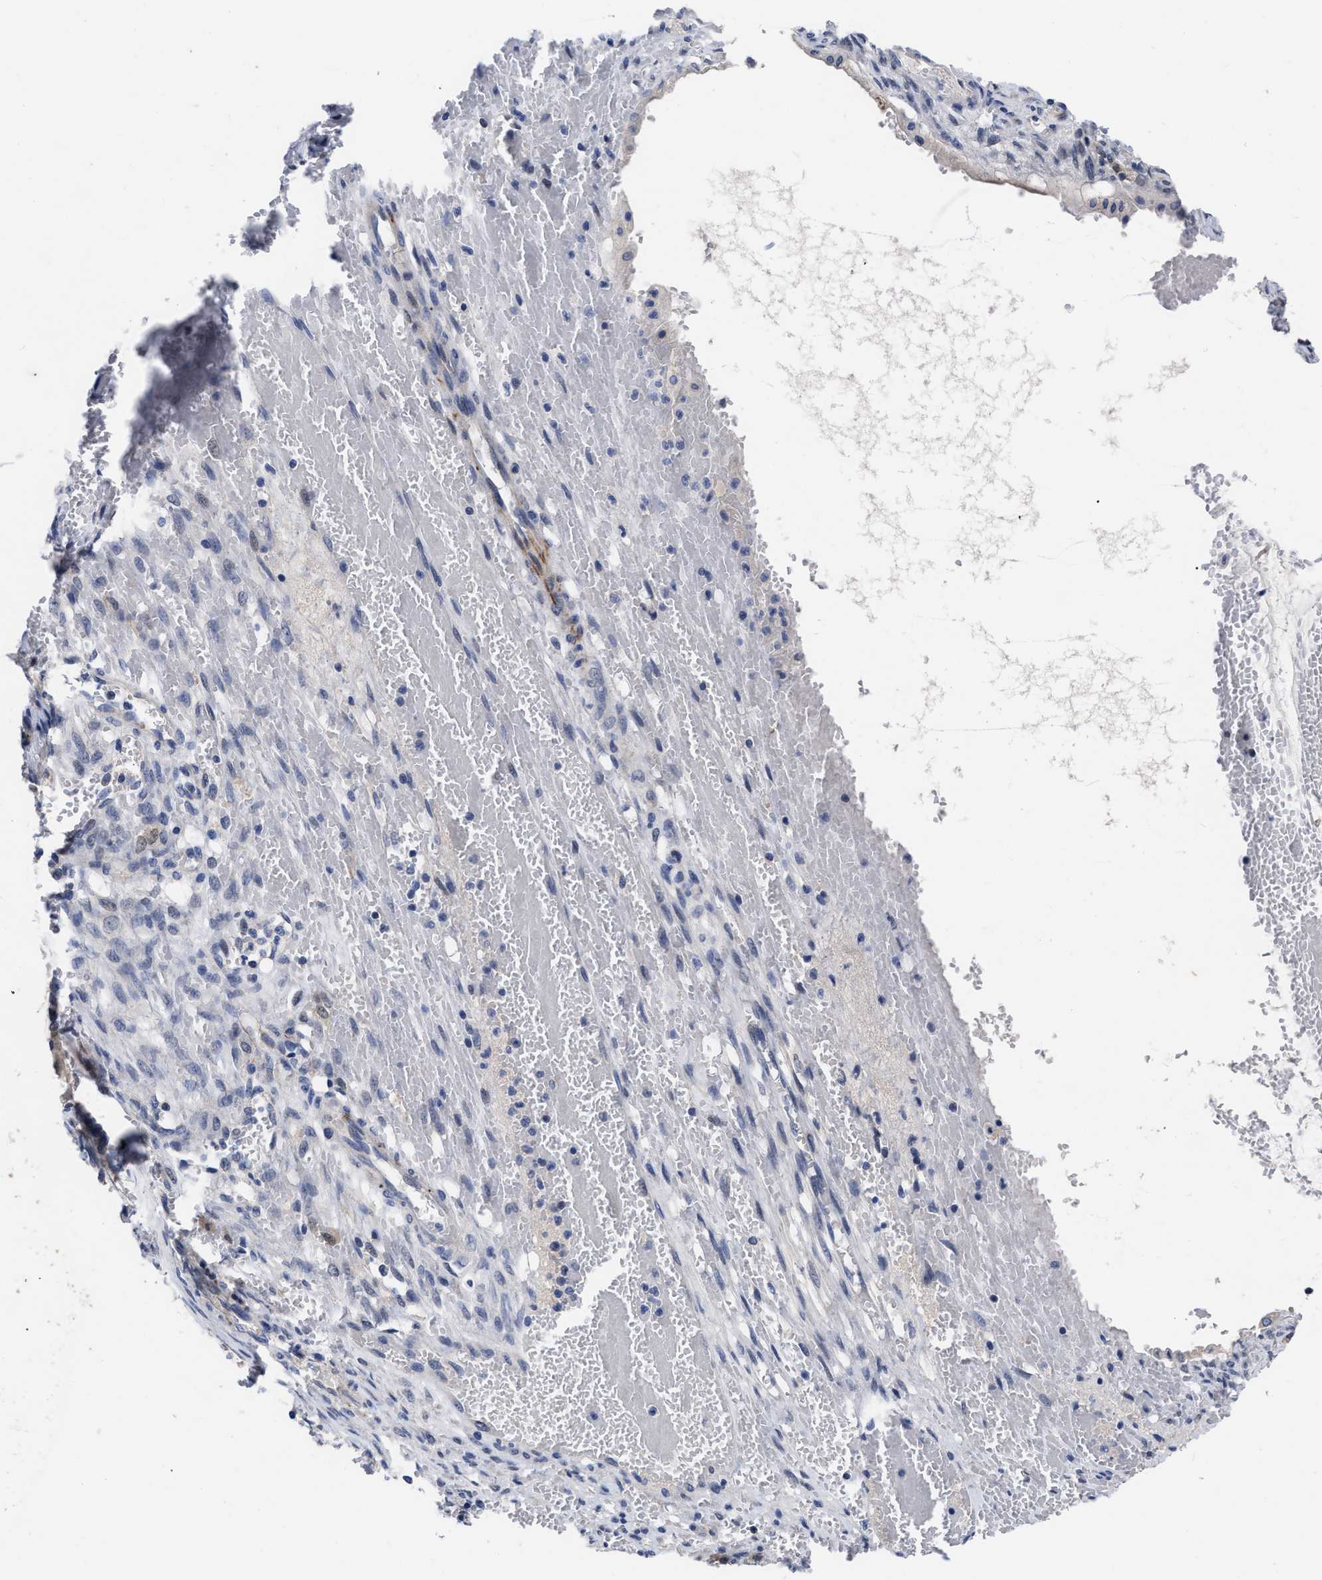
{"staining": {"intensity": "negative", "quantity": "none", "location": "none"}, "tissue": "ovarian cancer", "cell_type": "Tumor cells", "image_type": "cancer", "snomed": [{"axis": "morphology", "description": "Cystadenocarcinoma, mucinous, NOS"}, {"axis": "topography", "description": "Ovary"}], "caption": "Human ovarian mucinous cystadenocarcinoma stained for a protein using IHC shows no staining in tumor cells.", "gene": "CCN5", "patient": {"sex": "female", "age": 73}}